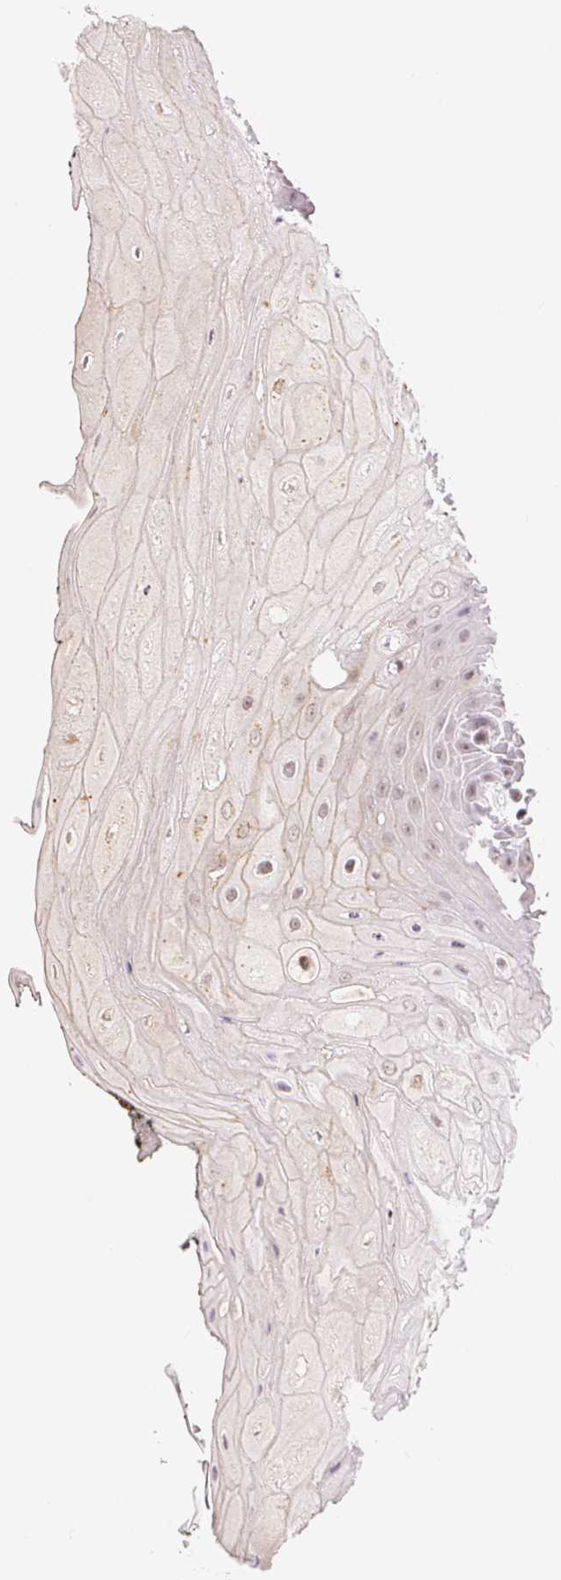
{"staining": {"intensity": "weak", "quantity": "25%-75%", "location": "nuclear"}, "tissue": "oral mucosa", "cell_type": "Squamous epithelial cells", "image_type": "normal", "snomed": [{"axis": "morphology", "description": "Normal tissue, NOS"}, {"axis": "topography", "description": "Oral tissue"}, {"axis": "topography", "description": "Tounge, NOS"}], "caption": "Immunohistochemistry image of normal oral mucosa: human oral mucosa stained using IHC demonstrates low levels of weak protein expression localized specifically in the nuclear of squamous epithelial cells, appearing as a nuclear brown color.", "gene": "DEK", "patient": {"sex": "female", "age": 59}}